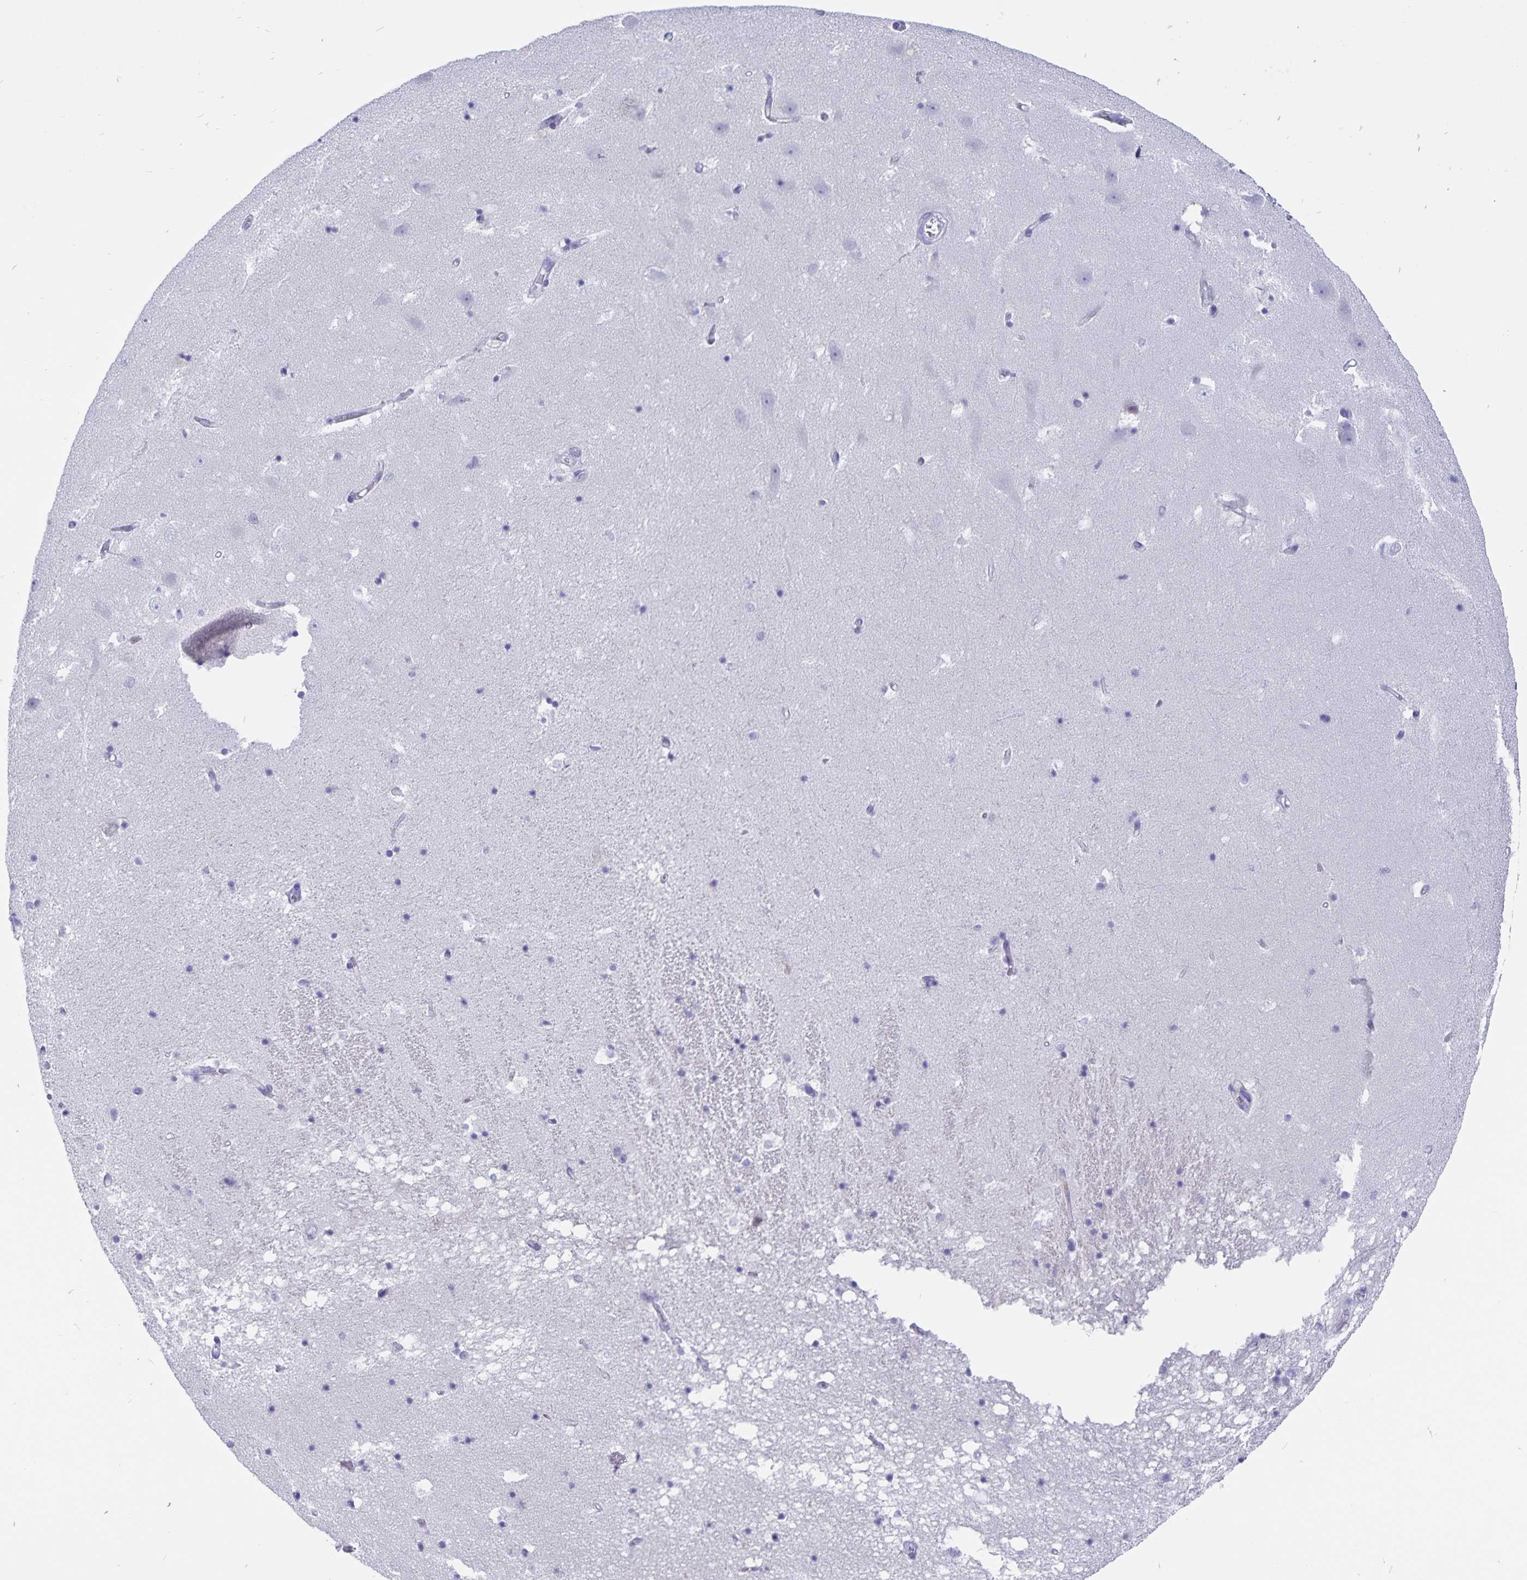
{"staining": {"intensity": "negative", "quantity": "none", "location": "none"}, "tissue": "hippocampus", "cell_type": "Glial cells", "image_type": "normal", "snomed": [{"axis": "morphology", "description": "Normal tissue, NOS"}, {"axis": "topography", "description": "Hippocampus"}], "caption": "Immunohistochemistry (IHC) of normal hippocampus displays no staining in glial cells.", "gene": "SNTN", "patient": {"sex": "male", "age": 58}}